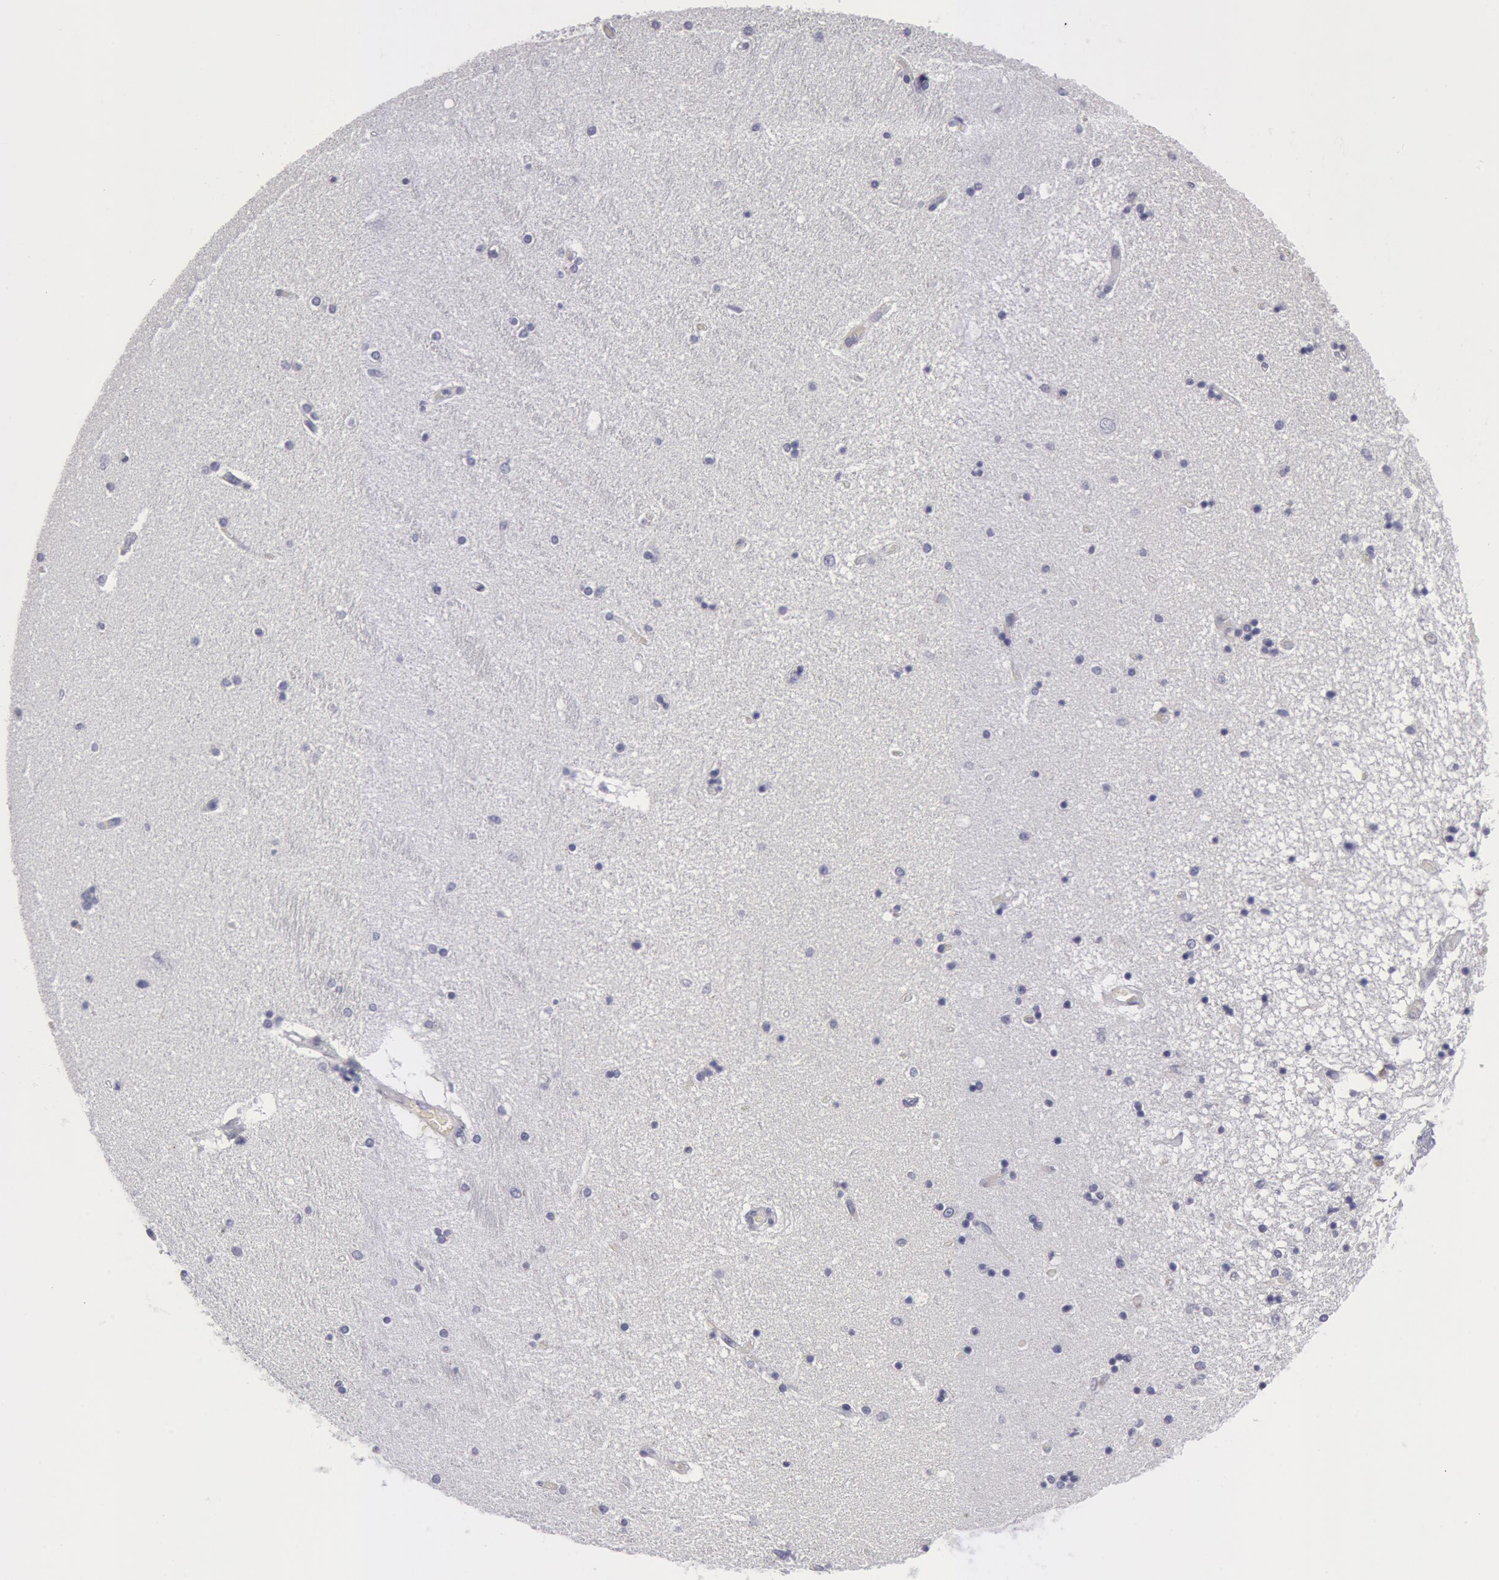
{"staining": {"intensity": "negative", "quantity": "none", "location": "none"}, "tissue": "hippocampus", "cell_type": "Glial cells", "image_type": "normal", "snomed": [{"axis": "morphology", "description": "Normal tissue, NOS"}, {"axis": "topography", "description": "Hippocampus"}], "caption": "High power microscopy photomicrograph of an immunohistochemistry photomicrograph of unremarkable hippocampus, revealing no significant staining in glial cells.", "gene": "SMC1B", "patient": {"sex": "female", "age": 54}}